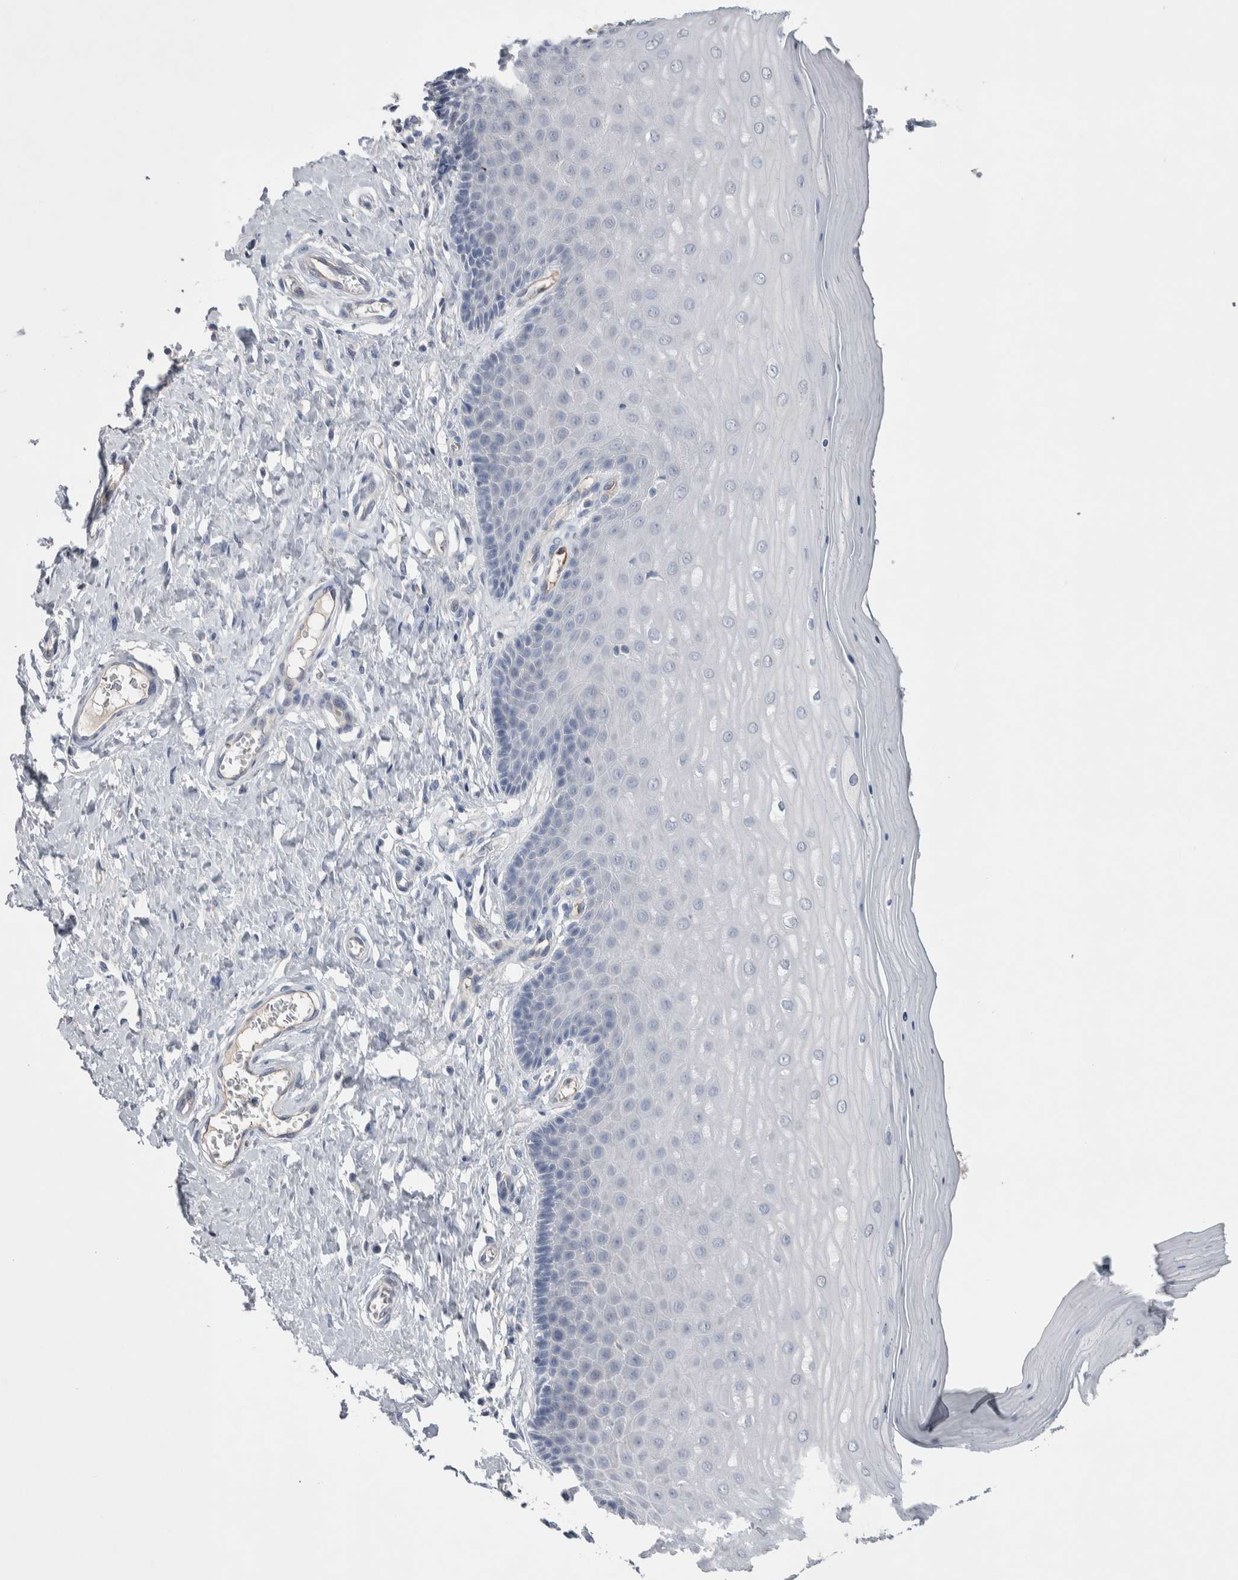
{"staining": {"intensity": "negative", "quantity": "none", "location": "none"}, "tissue": "cervix", "cell_type": "Glandular cells", "image_type": "normal", "snomed": [{"axis": "morphology", "description": "Normal tissue, NOS"}, {"axis": "topography", "description": "Cervix"}], "caption": "Immunohistochemistry (IHC) of unremarkable cervix shows no staining in glandular cells.", "gene": "CEP131", "patient": {"sex": "female", "age": 55}}